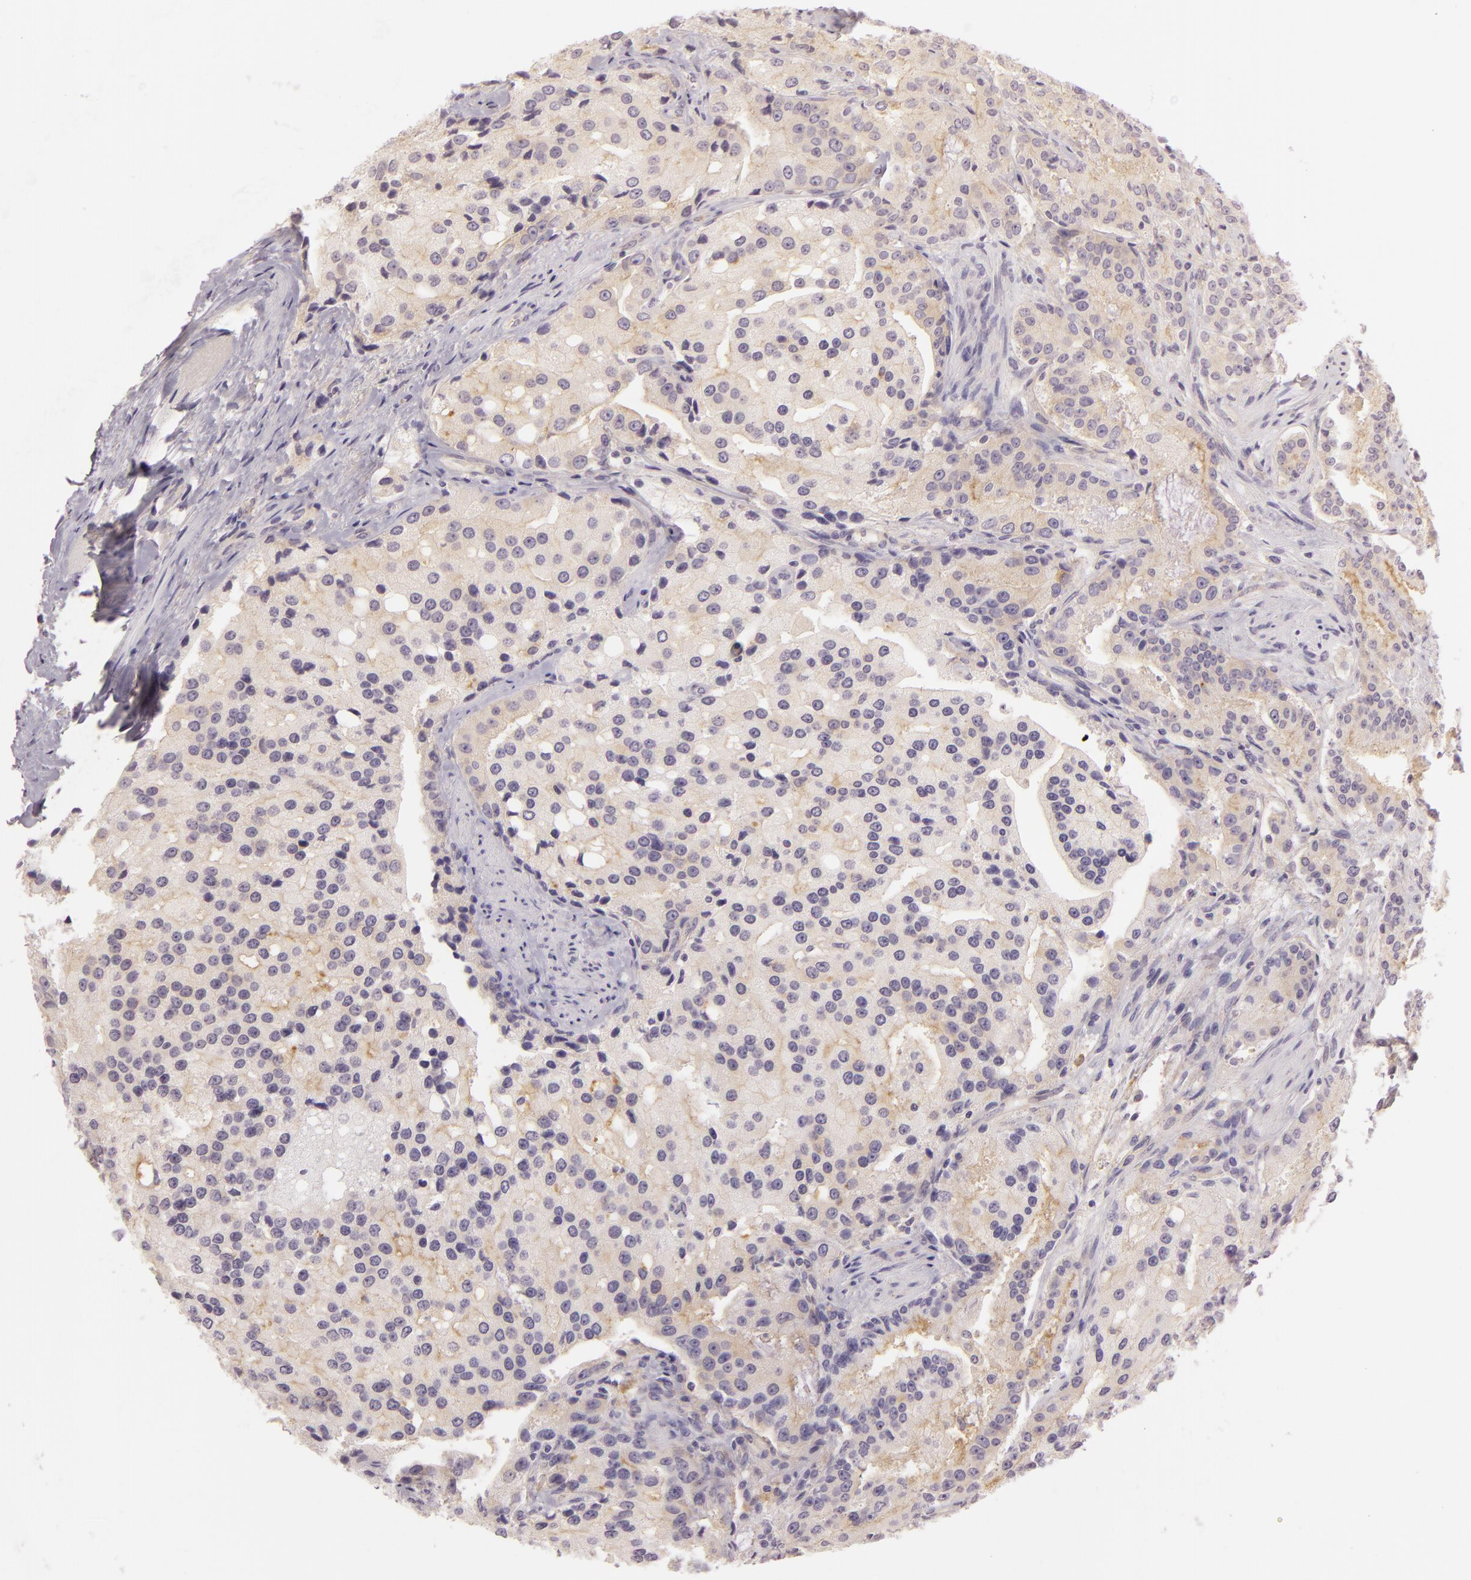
{"staining": {"intensity": "weak", "quantity": ">75%", "location": "cytoplasmic/membranous"}, "tissue": "prostate cancer", "cell_type": "Tumor cells", "image_type": "cancer", "snomed": [{"axis": "morphology", "description": "Adenocarcinoma, Medium grade"}, {"axis": "topography", "description": "Prostate"}], "caption": "Protein analysis of prostate cancer (medium-grade adenocarcinoma) tissue shows weak cytoplasmic/membranous positivity in about >75% of tumor cells.", "gene": "ZC3H7B", "patient": {"sex": "male", "age": 72}}